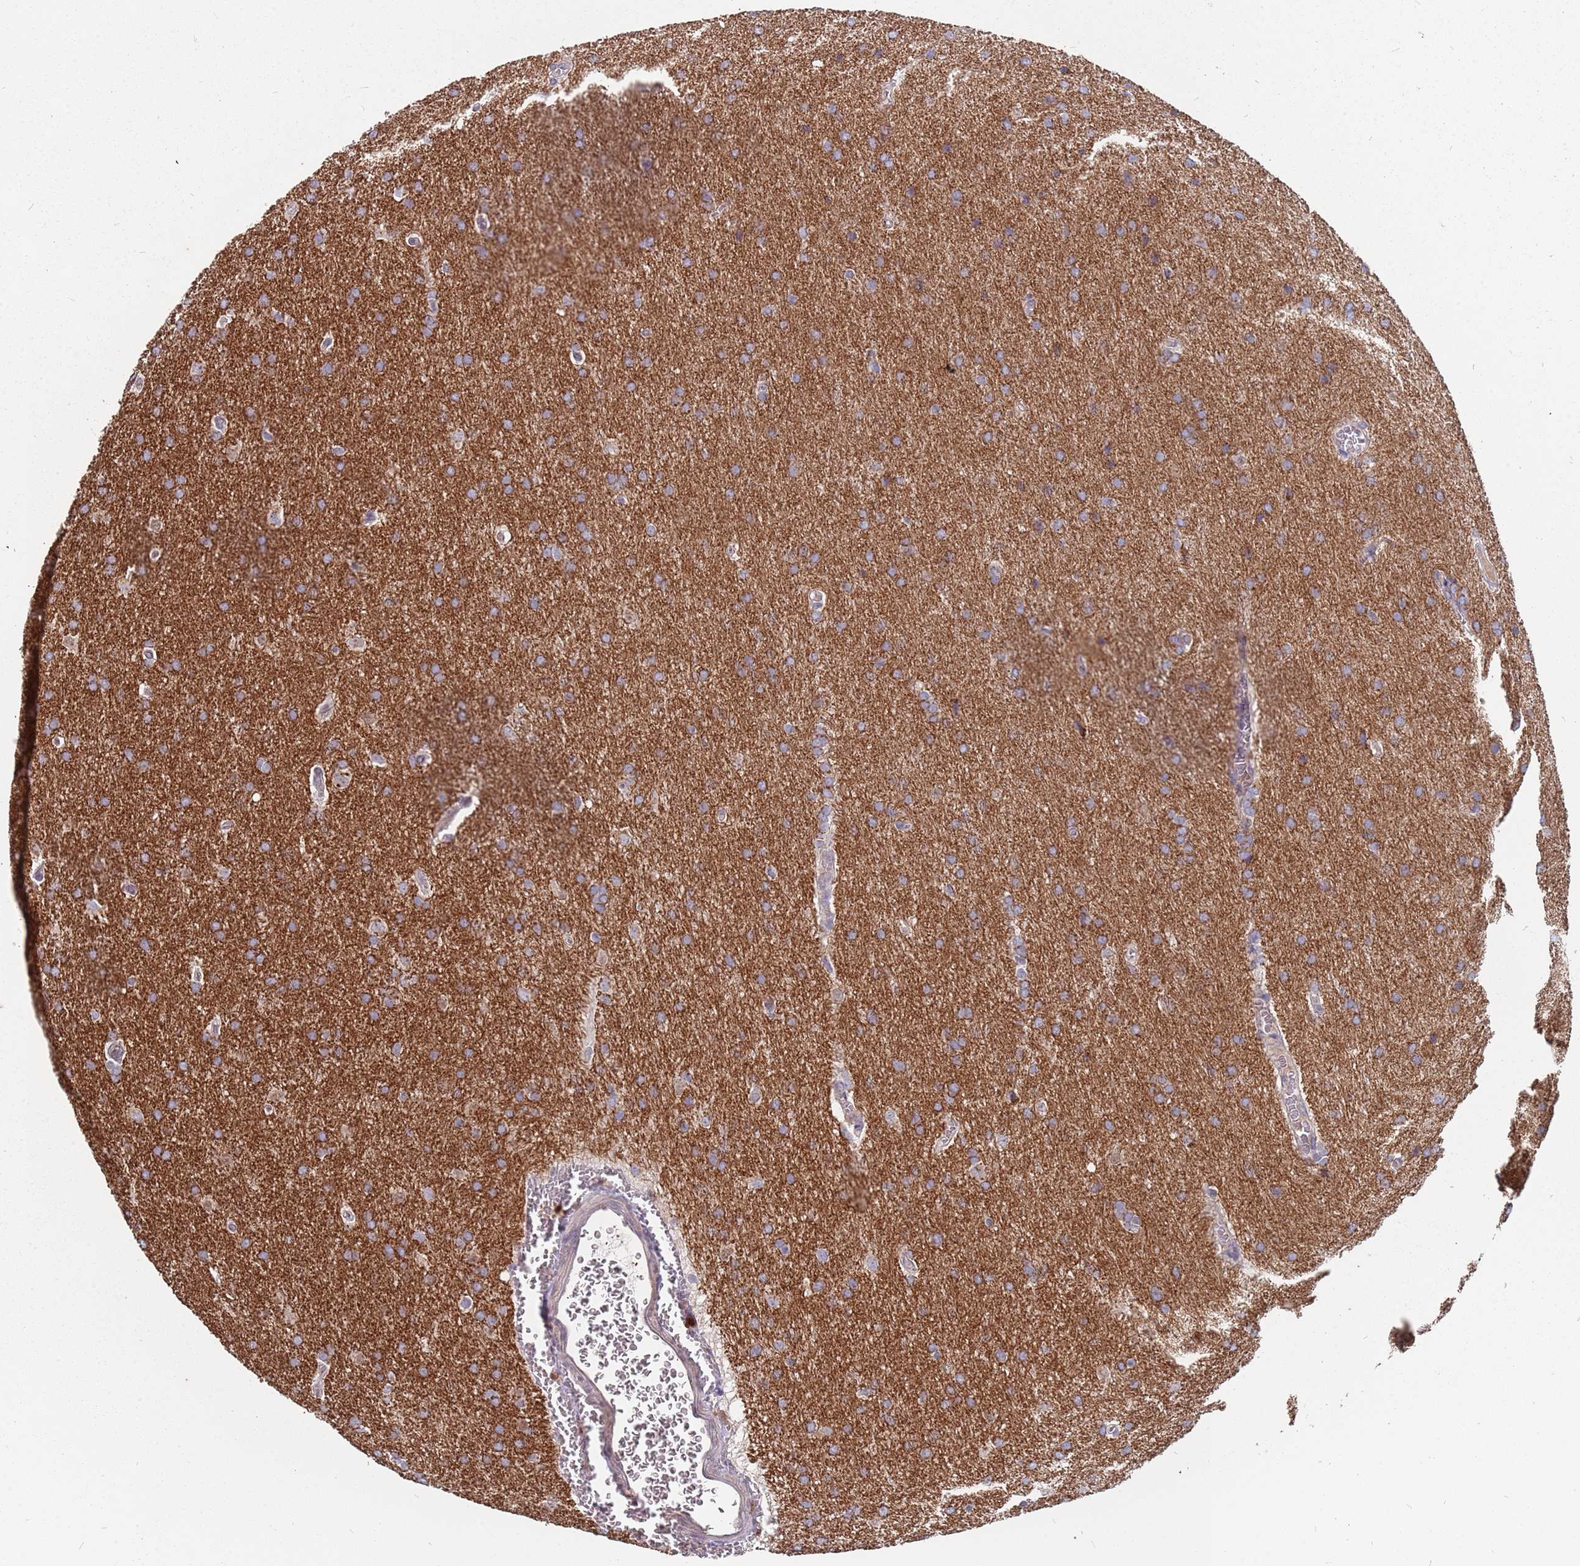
{"staining": {"intensity": "negative", "quantity": "none", "location": "none"}, "tissue": "glioma", "cell_type": "Tumor cells", "image_type": "cancer", "snomed": [{"axis": "morphology", "description": "Glioma, malignant, Low grade"}, {"axis": "topography", "description": "Brain"}], "caption": "There is no significant positivity in tumor cells of malignant glioma (low-grade).", "gene": "TCEANC2", "patient": {"sex": "female", "age": 32}}